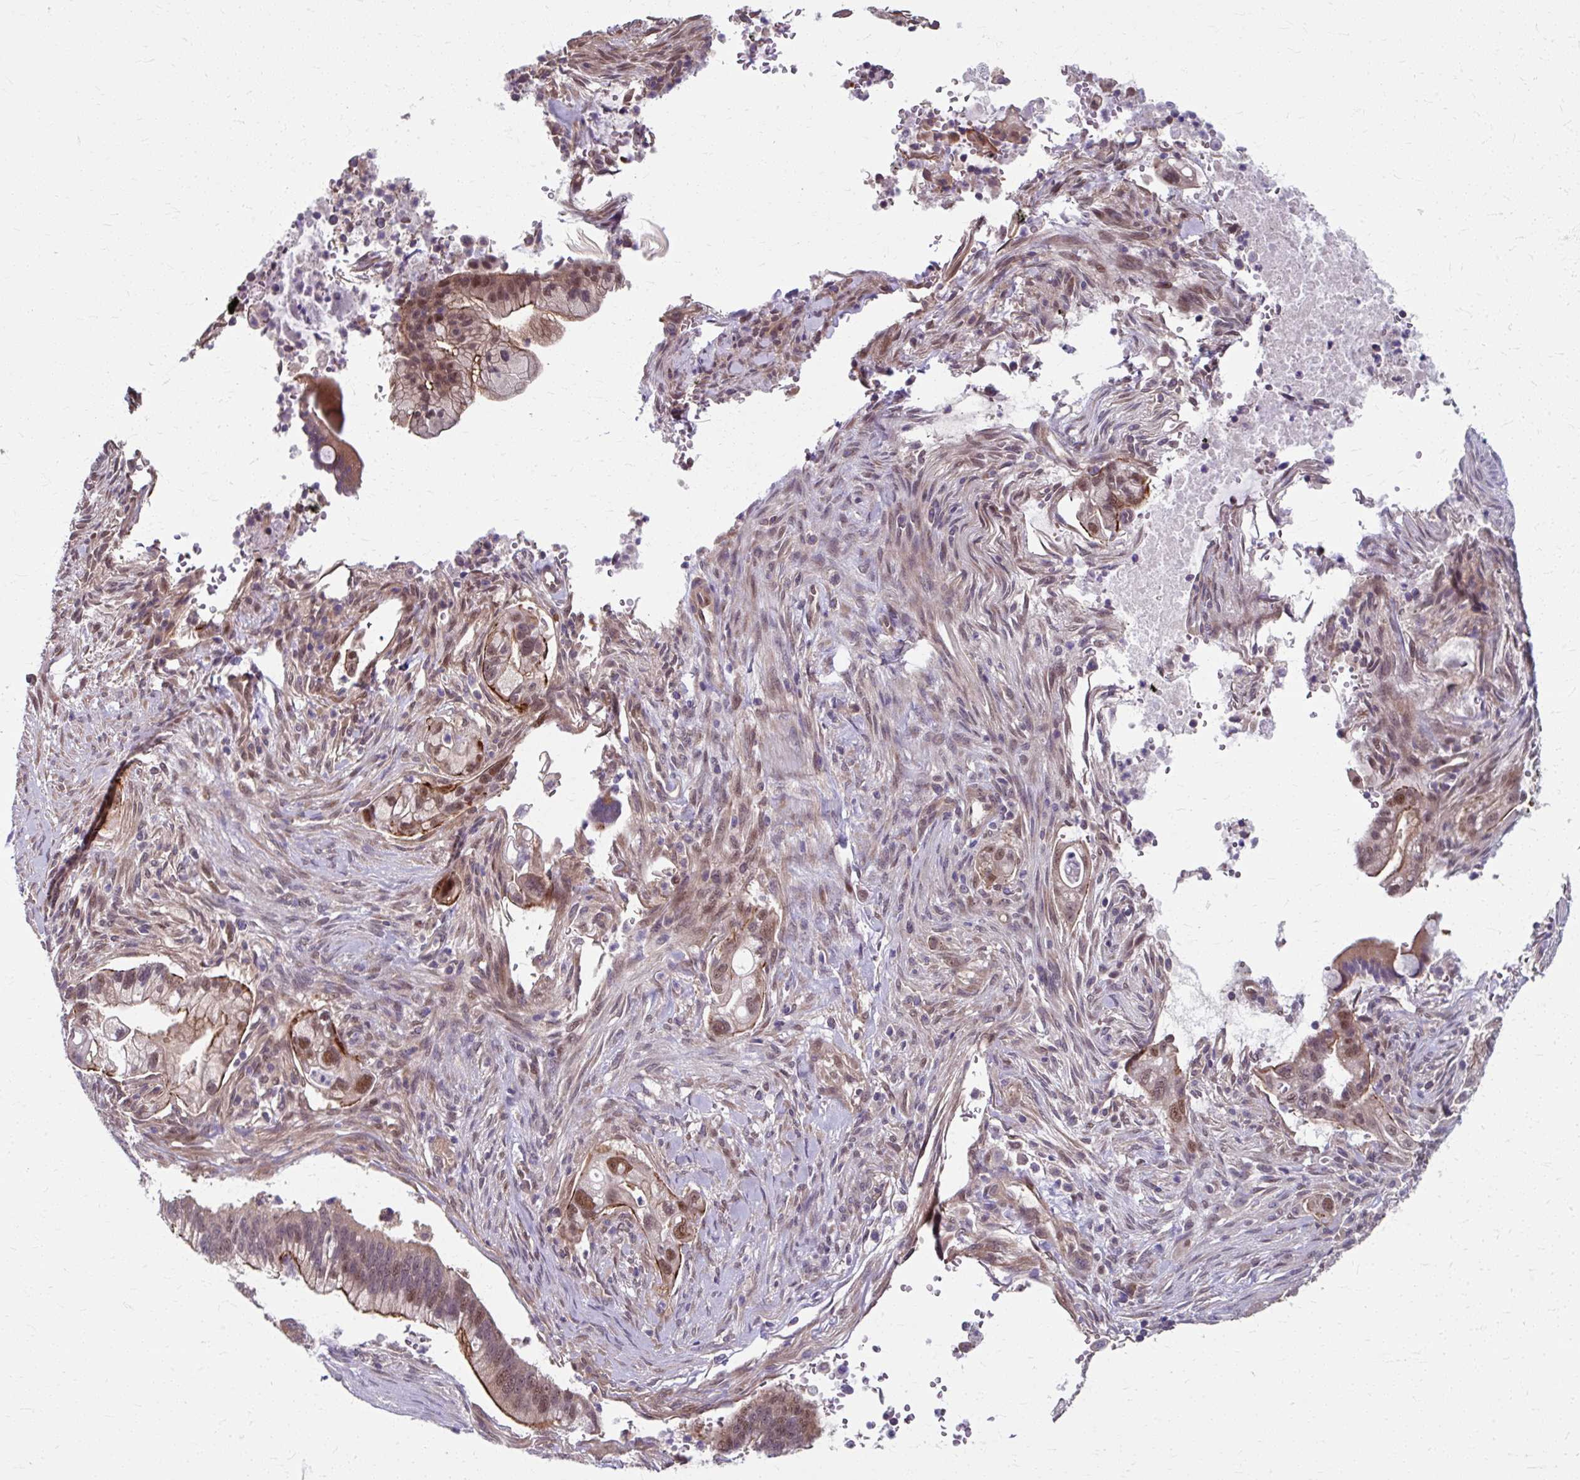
{"staining": {"intensity": "moderate", "quantity": "<25%", "location": "cytoplasmic/membranous,nuclear"}, "tissue": "pancreatic cancer", "cell_type": "Tumor cells", "image_type": "cancer", "snomed": [{"axis": "morphology", "description": "Adenocarcinoma, NOS"}, {"axis": "topography", "description": "Pancreas"}], "caption": "Human pancreatic cancer stained for a protein (brown) reveals moderate cytoplasmic/membranous and nuclear positive staining in about <25% of tumor cells.", "gene": "ZNF555", "patient": {"sex": "male", "age": 44}}